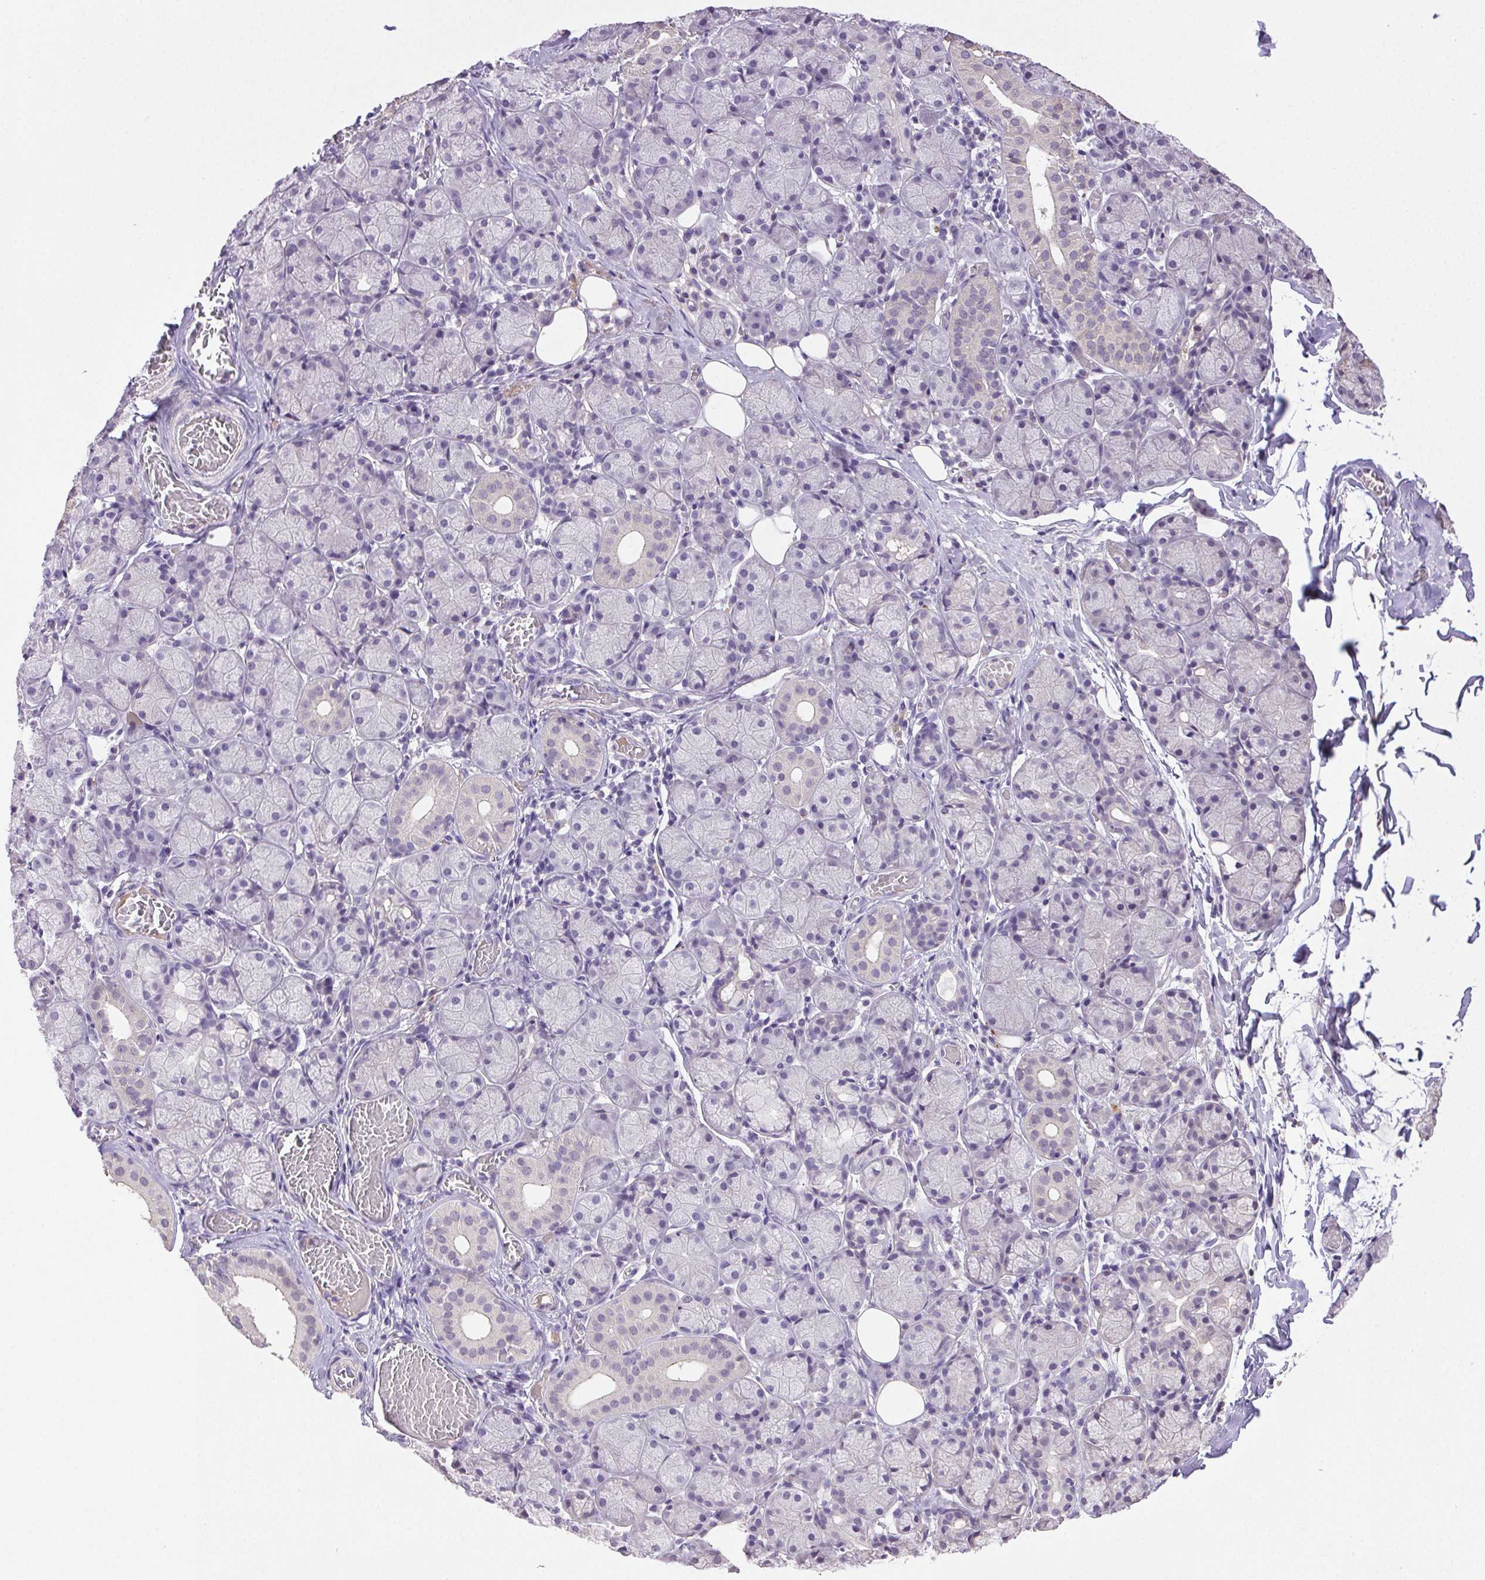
{"staining": {"intensity": "weak", "quantity": "<25%", "location": "cytoplasmic/membranous"}, "tissue": "salivary gland", "cell_type": "Glandular cells", "image_type": "normal", "snomed": [{"axis": "morphology", "description": "Normal tissue, NOS"}, {"axis": "topography", "description": "Salivary gland"}, {"axis": "topography", "description": "Peripheral nerve tissue"}], "caption": "Immunohistochemistry (IHC) of benign salivary gland exhibits no positivity in glandular cells. (DAB (3,3'-diaminobenzidine) immunohistochemistry, high magnification).", "gene": "SYCE2", "patient": {"sex": "female", "age": 24}}